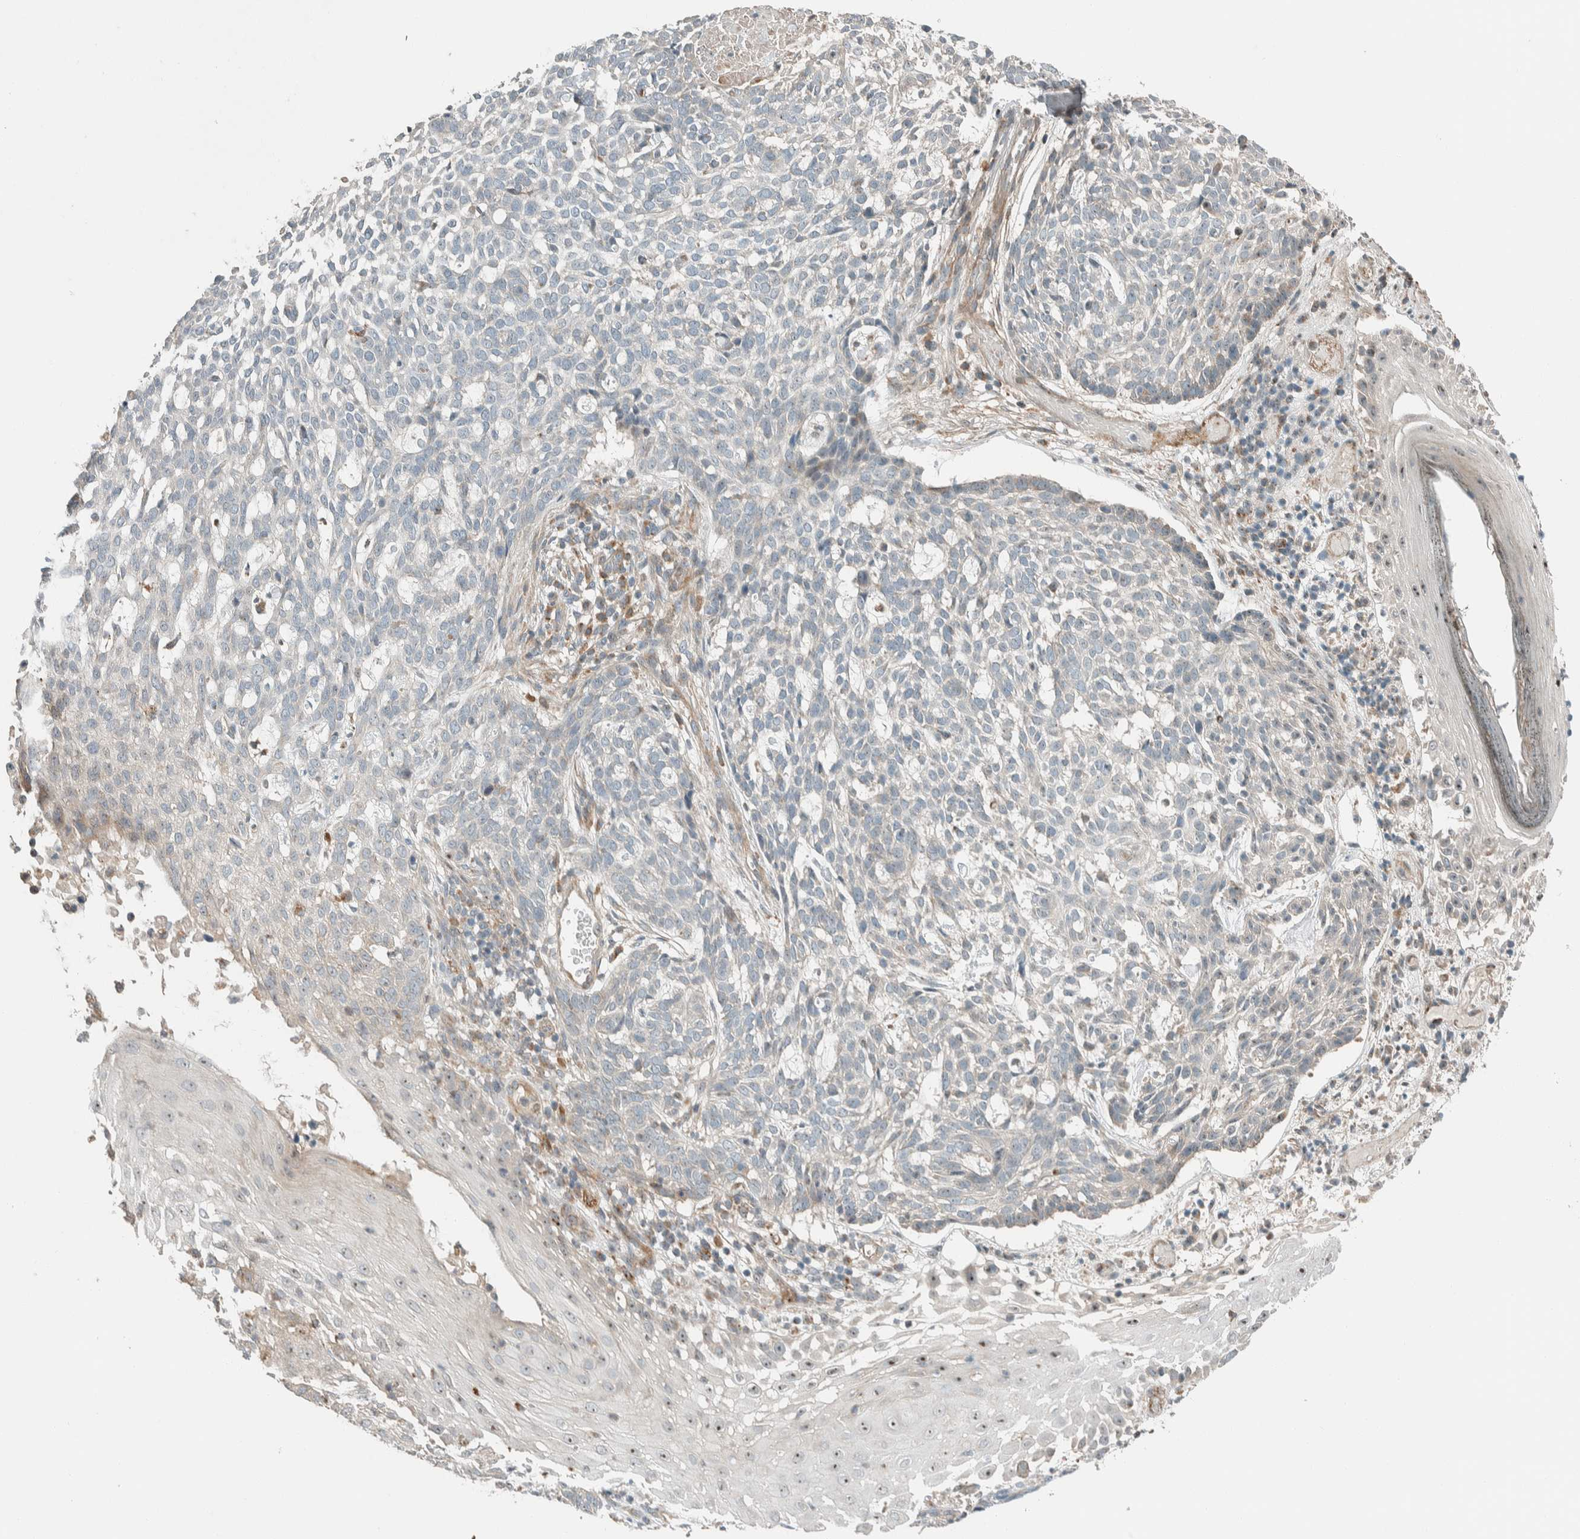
{"staining": {"intensity": "negative", "quantity": "none", "location": "none"}, "tissue": "skin cancer", "cell_type": "Tumor cells", "image_type": "cancer", "snomed": [{"axis": "morphology", "description": "Basal cell carcinoma"}, {"axis": "topography", "description": "Skin"}], "caption": "Immunohistochemistry of basal cell carcinoma (skin) exhibits no positivity in tumor cells.", "gene": "SLFN12L", "patient": {"sex": "female", "age": 64}}